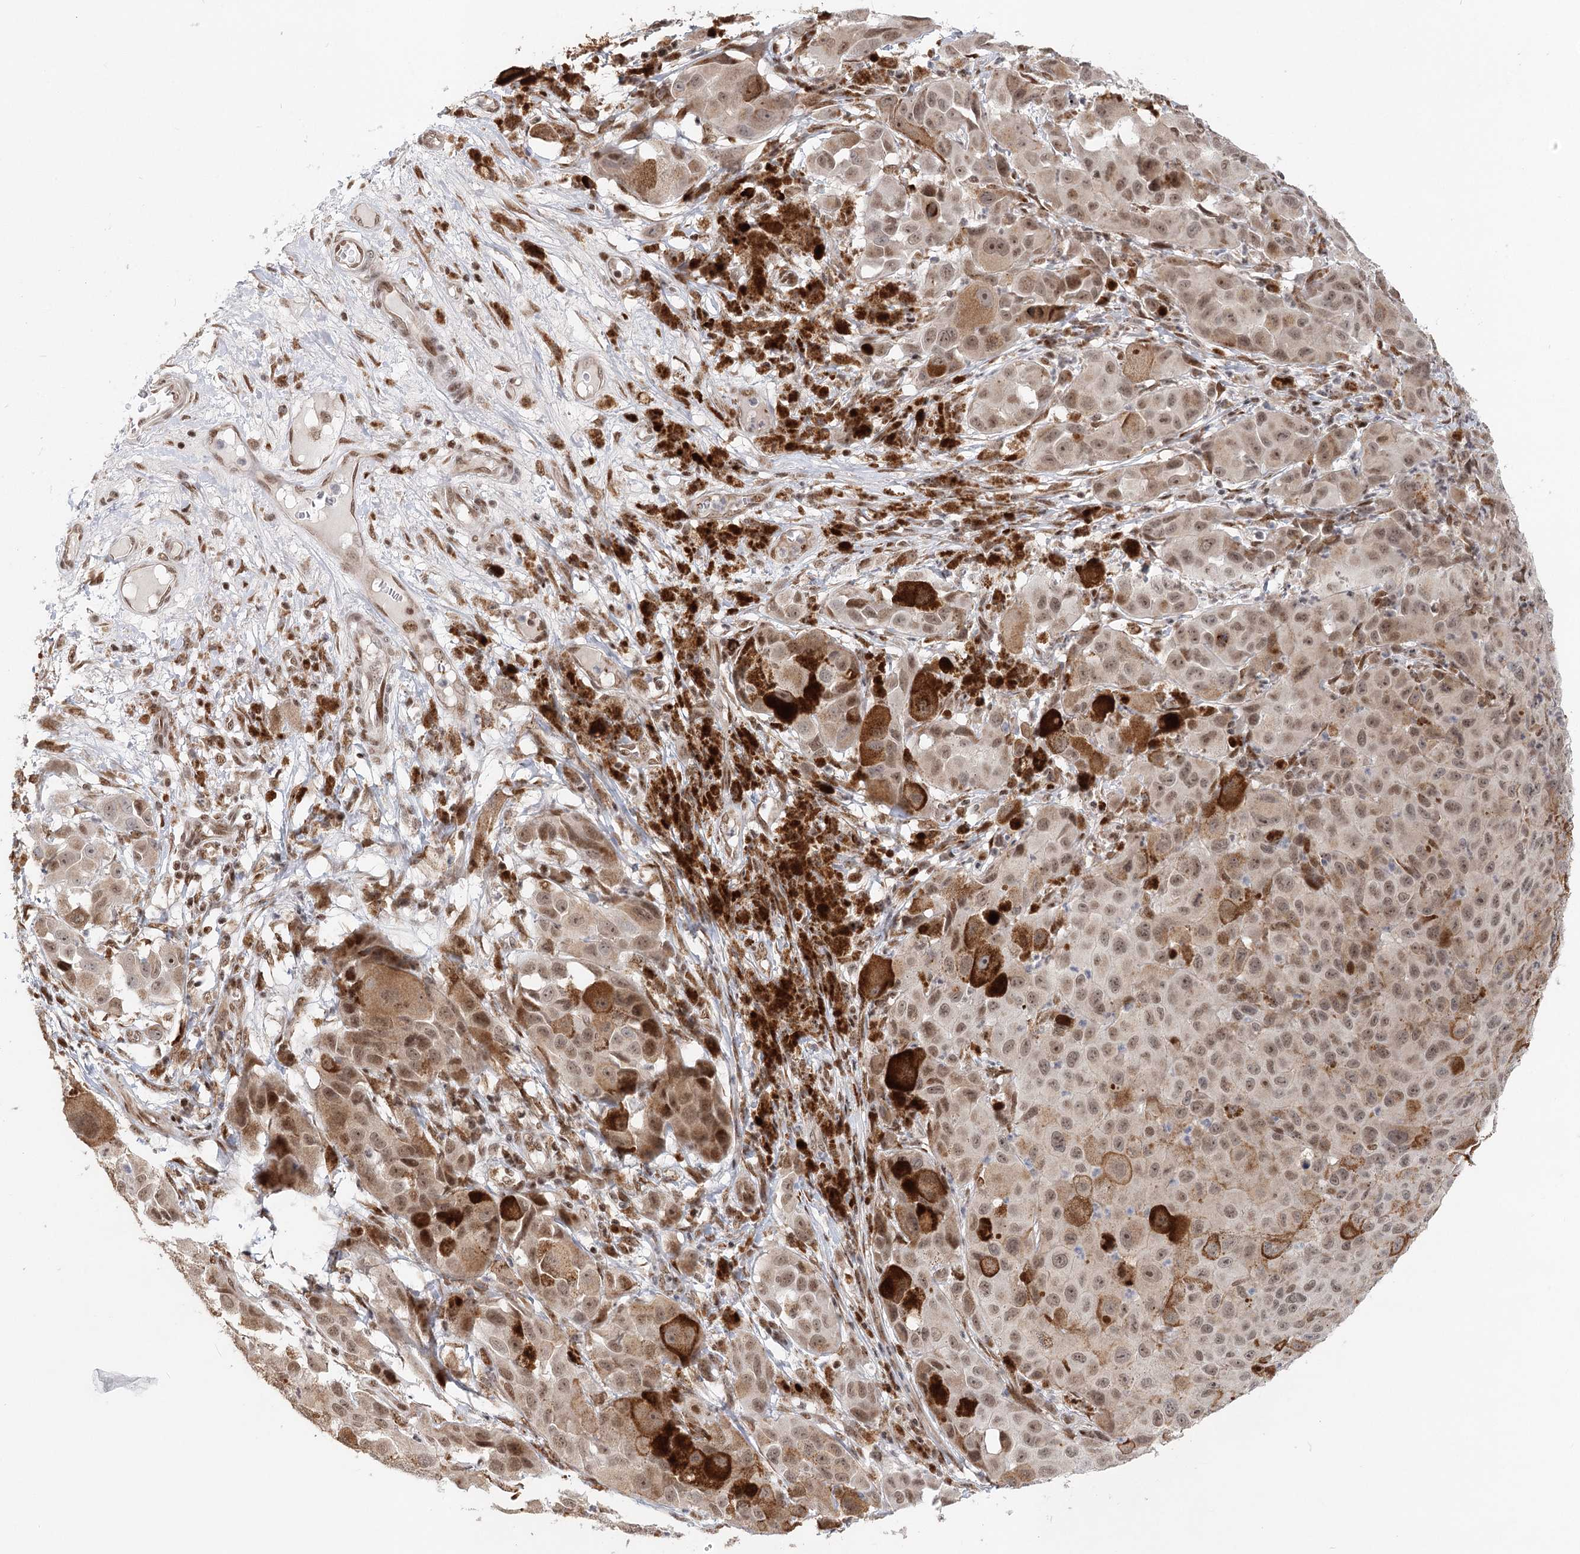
{"staining": {"intensity": "moderate", "quantity": ">75%", "location": "cytoplasmic/membranous,nuclear"}, "tissue": "melanoma", "cell_type": "Tumor cells", "image_type": "cancer", "snomed": [{"axis": "morphology", "description": "Malignant melanoma, NOS"}, {"axis": "topography", "description": "Skin"}], "caption": "Protein staining of melanoma tissue shows moderate cytoplasmic/membranous and nuclear staining in about >75% of tumor cells.", "gene": "BNIP5", "patient": {"sex": "male", "age": 96}}